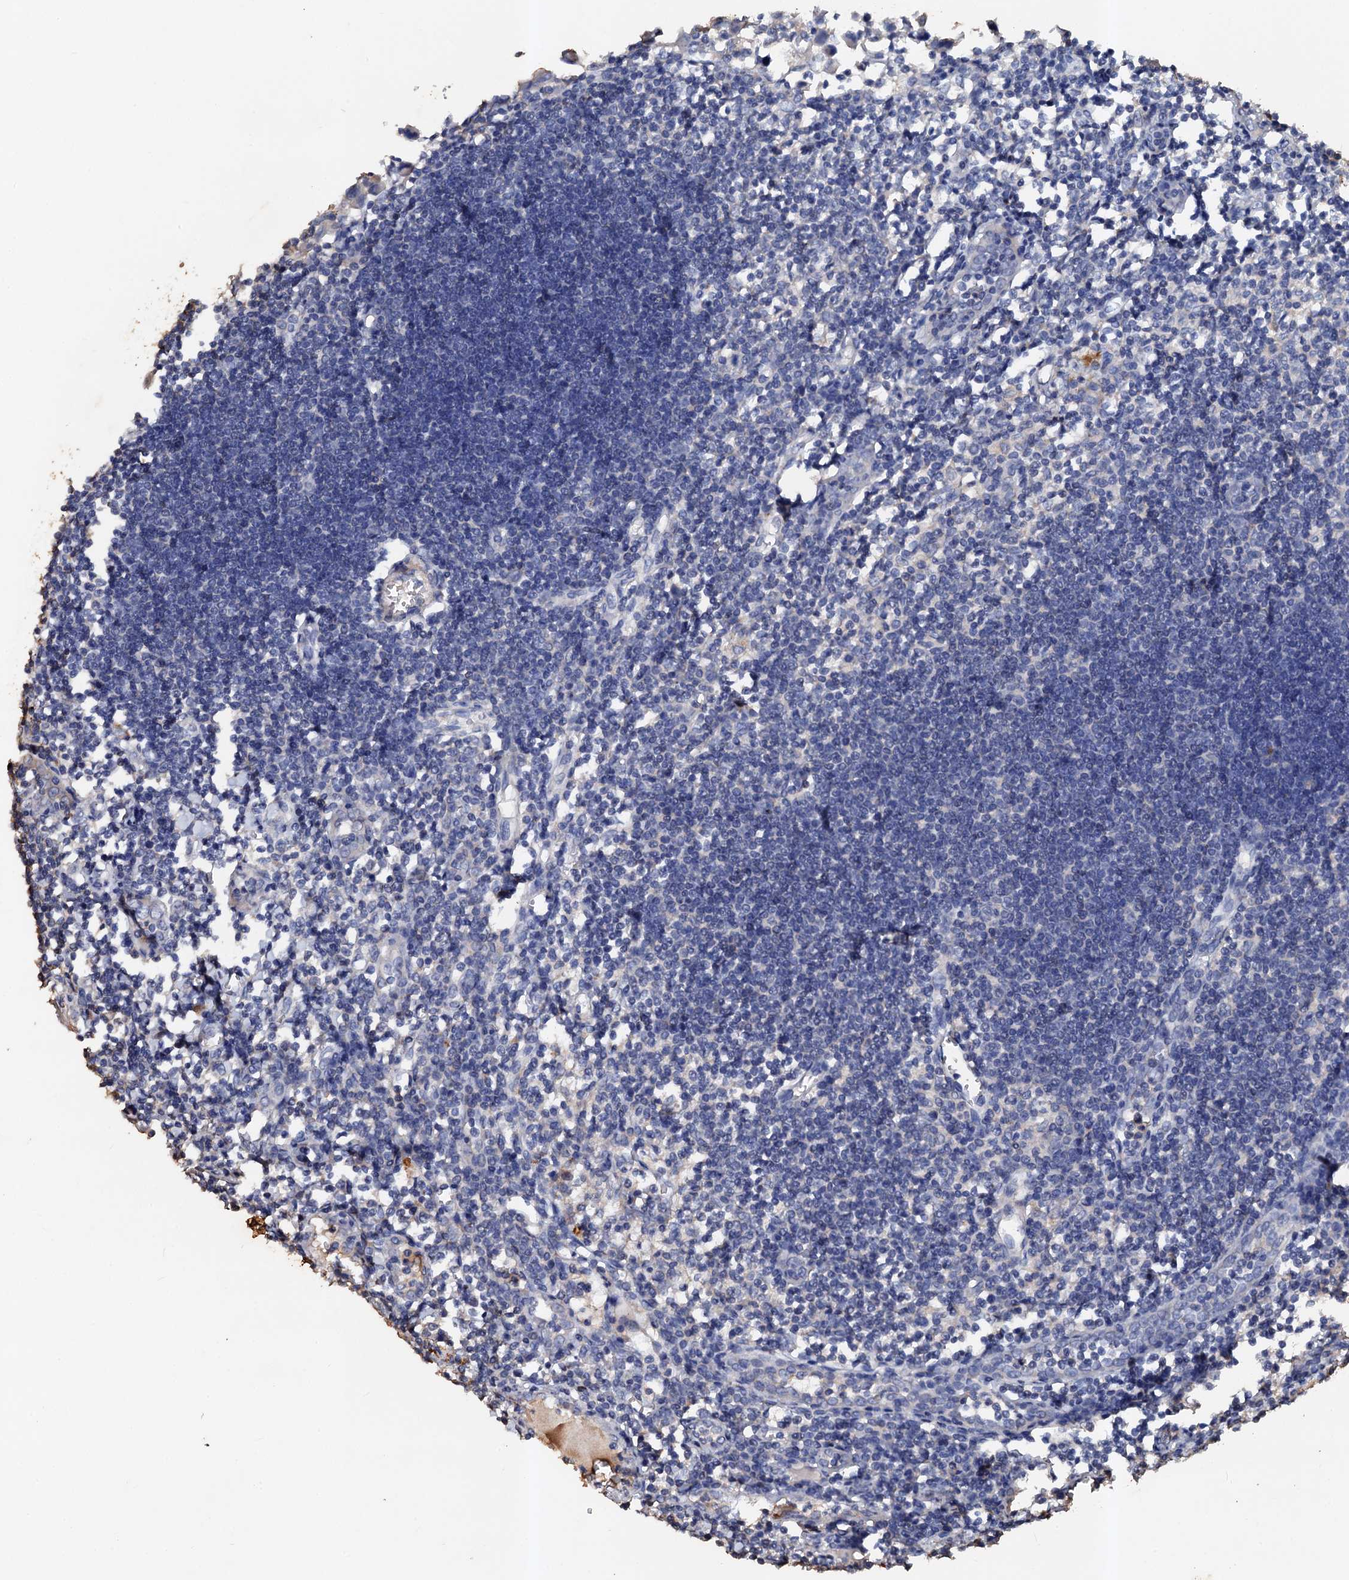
{"staining": {"intensity": "negative", "quantity": "none", "location": "none"}, "tissue": "lymph node", "cell_type": "Germinal center cells", "image_type": "normal", "snomed": [{"axis": "morphology", "description": "Normal tissue, NOS"}, {"axis": "morphology", "description": "Malignant melanoma, Metastatic site"}, {"axis": "topography", "description": "Lymph node"}], "caption": "DAB (3,3'-diaminobenzidine) immunohistochemical staining of unremarkable human lymph node exhibits no significant expression in germinal center cells.", "gene": "VPS36", "patient": {"sex": "male", "age": 41}}